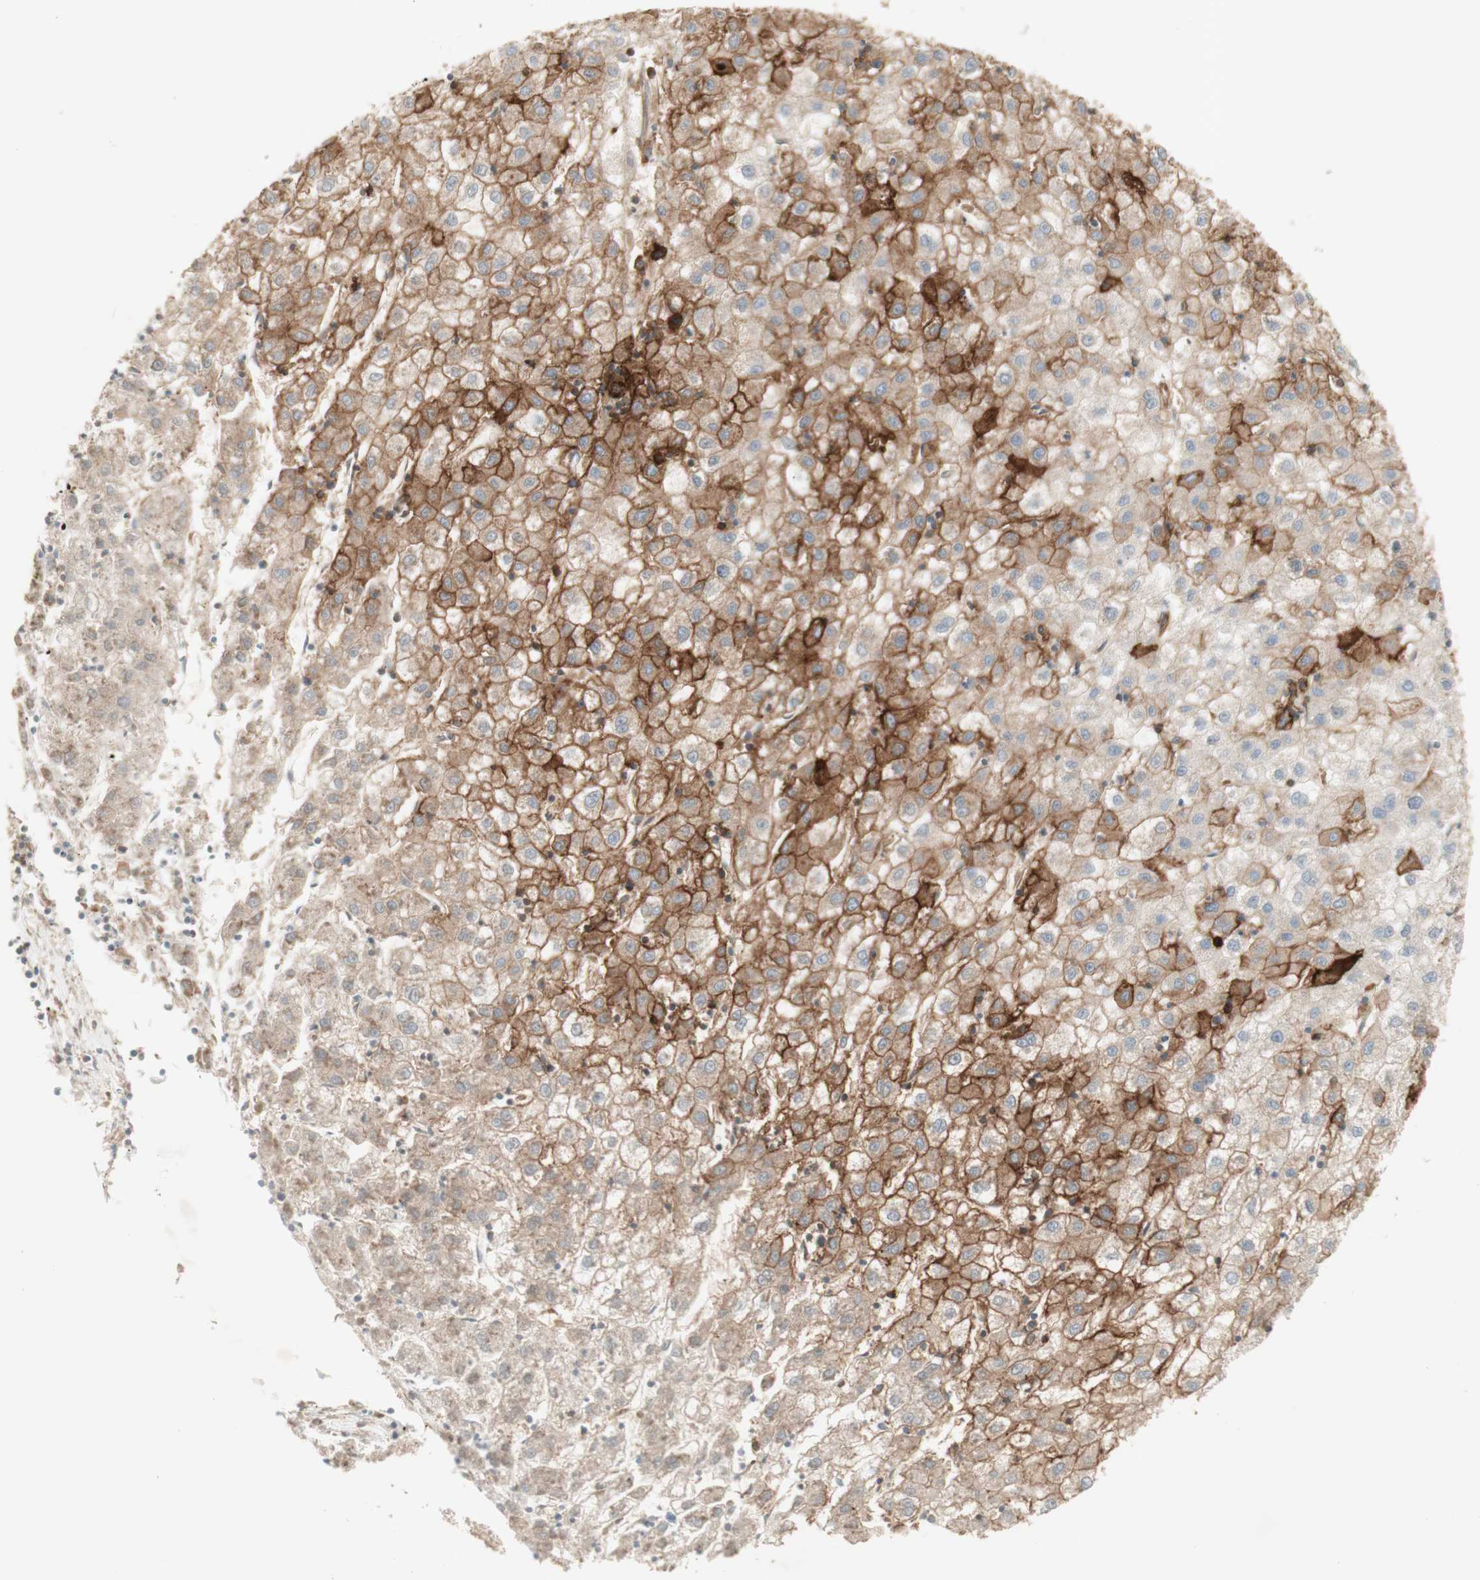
{"staining": {"intensity": "moderate", "quantity": ">75%", "location": "cytoplasmic/membranous"}, "tissue": "liver cancer", "cell_type": "Tumor cells", "image_type": "cancer", "snomed": [{"axis": "morphology", "description": "Carcinoma, Hepatocellular, NOS"}, {"axis": "topography", "description": "Liver"}], "caption": "Immunohistochemical staining of human liver hepatocellular carcinoma reveals medium levels of moderate cytoplasmic/membranous protein positivity in about >75% of tumor cells. (DAB (3,3'-diaminobenzidine) IHC, brown staining for protein, blue staining for nuclei).", "gene": "PTGER4", "patient": {"sex": "male", "age": 72}}